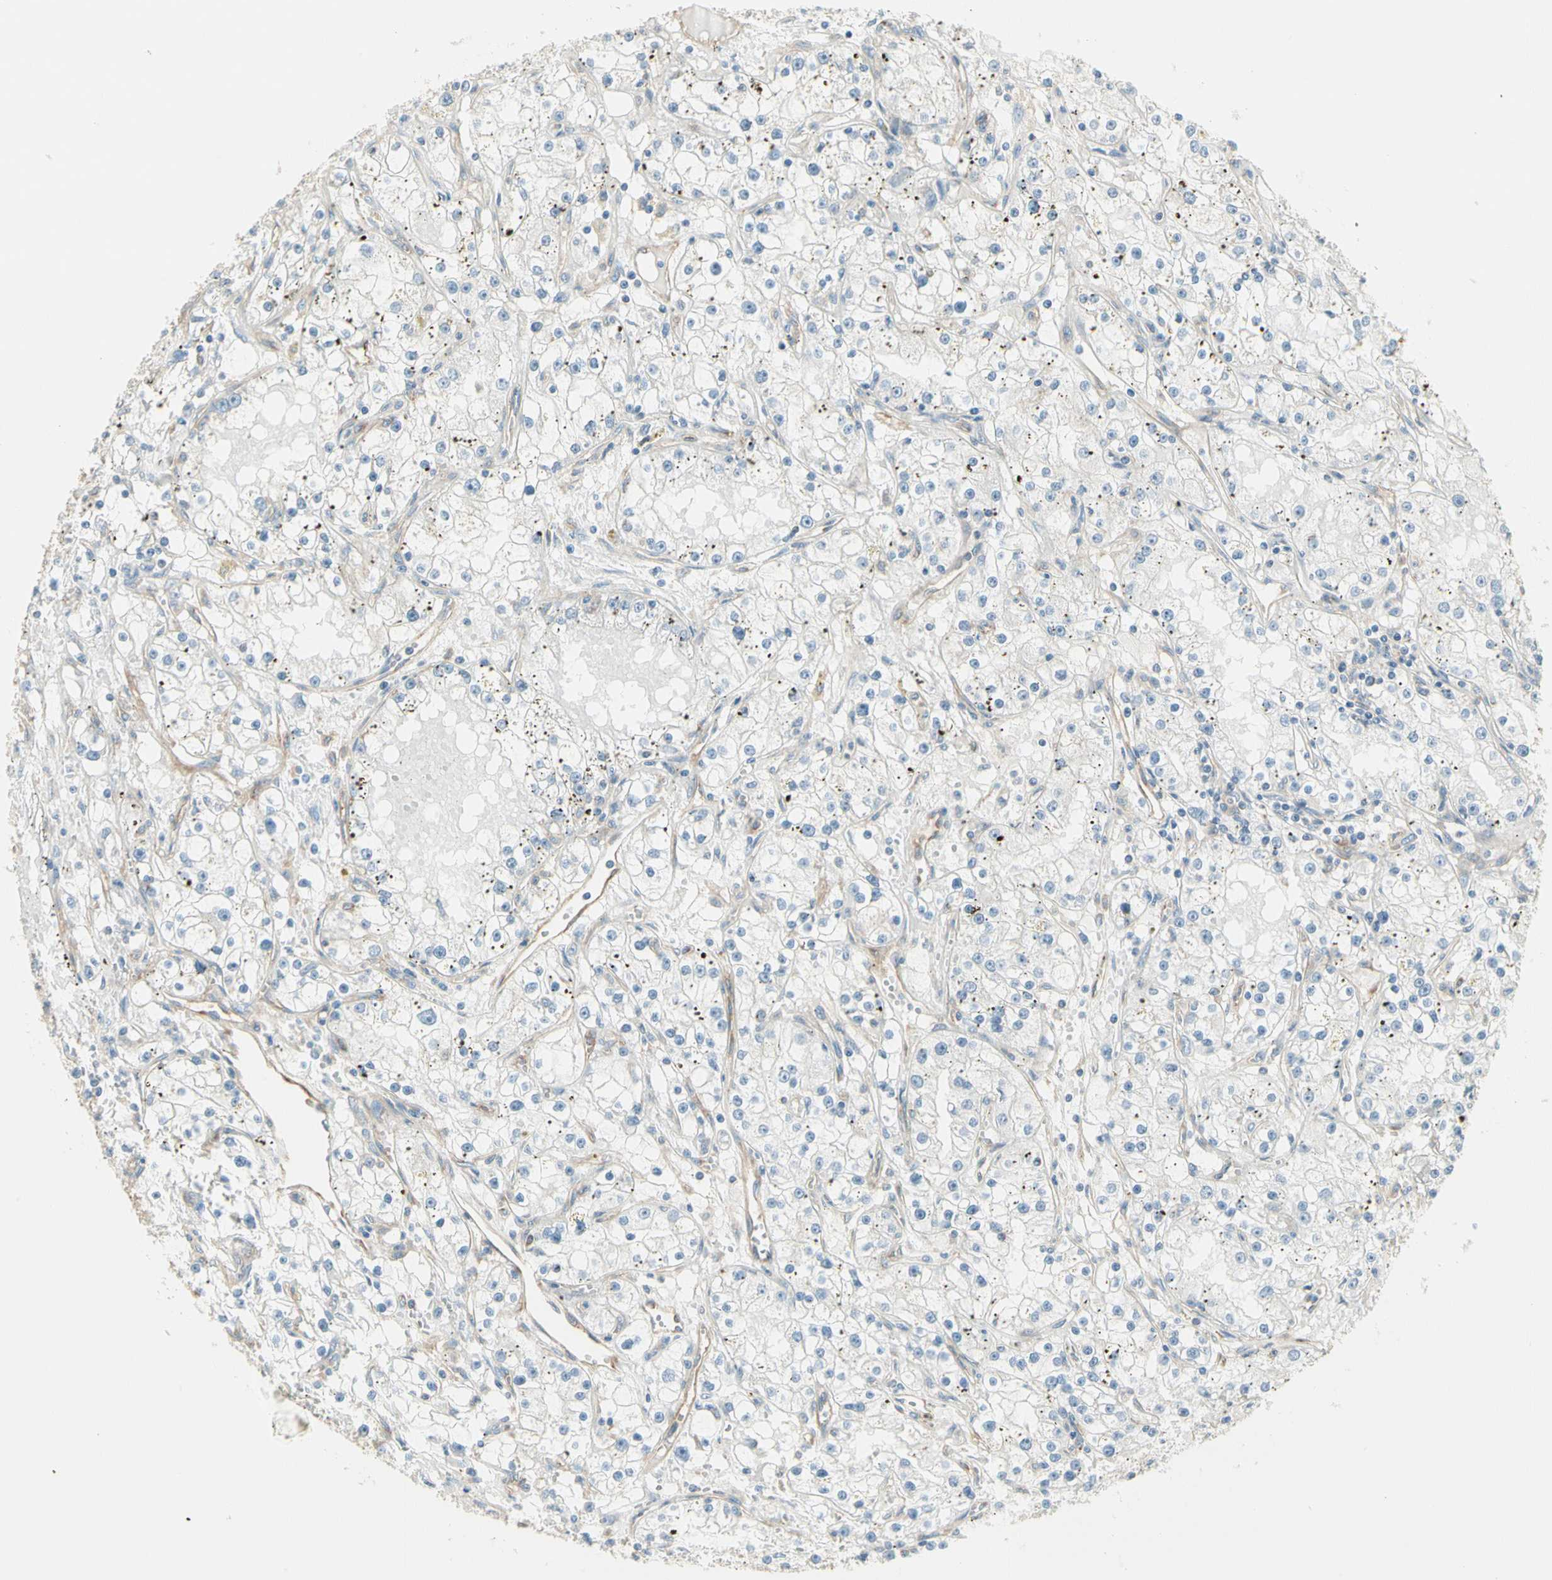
{"staining": {"intensity": "negative", "quantity": "none", "location": "none"}, "tissue": "renal cancer", "cell_type": "Tumor cells", "image_type": "cancer", "snomed": [{"axis": "morphology", "description": "Adenocarcinoma, NOS"}, {"axis": "topography", "description": "Kidney"}], "caption": "Immunohistochemistry (IHC) of human adenocarcinoma (renal) exhibits no positivity in tumor cells.", "gene": "AGFG1", "patient": {"sex": "male", "age": 56}}